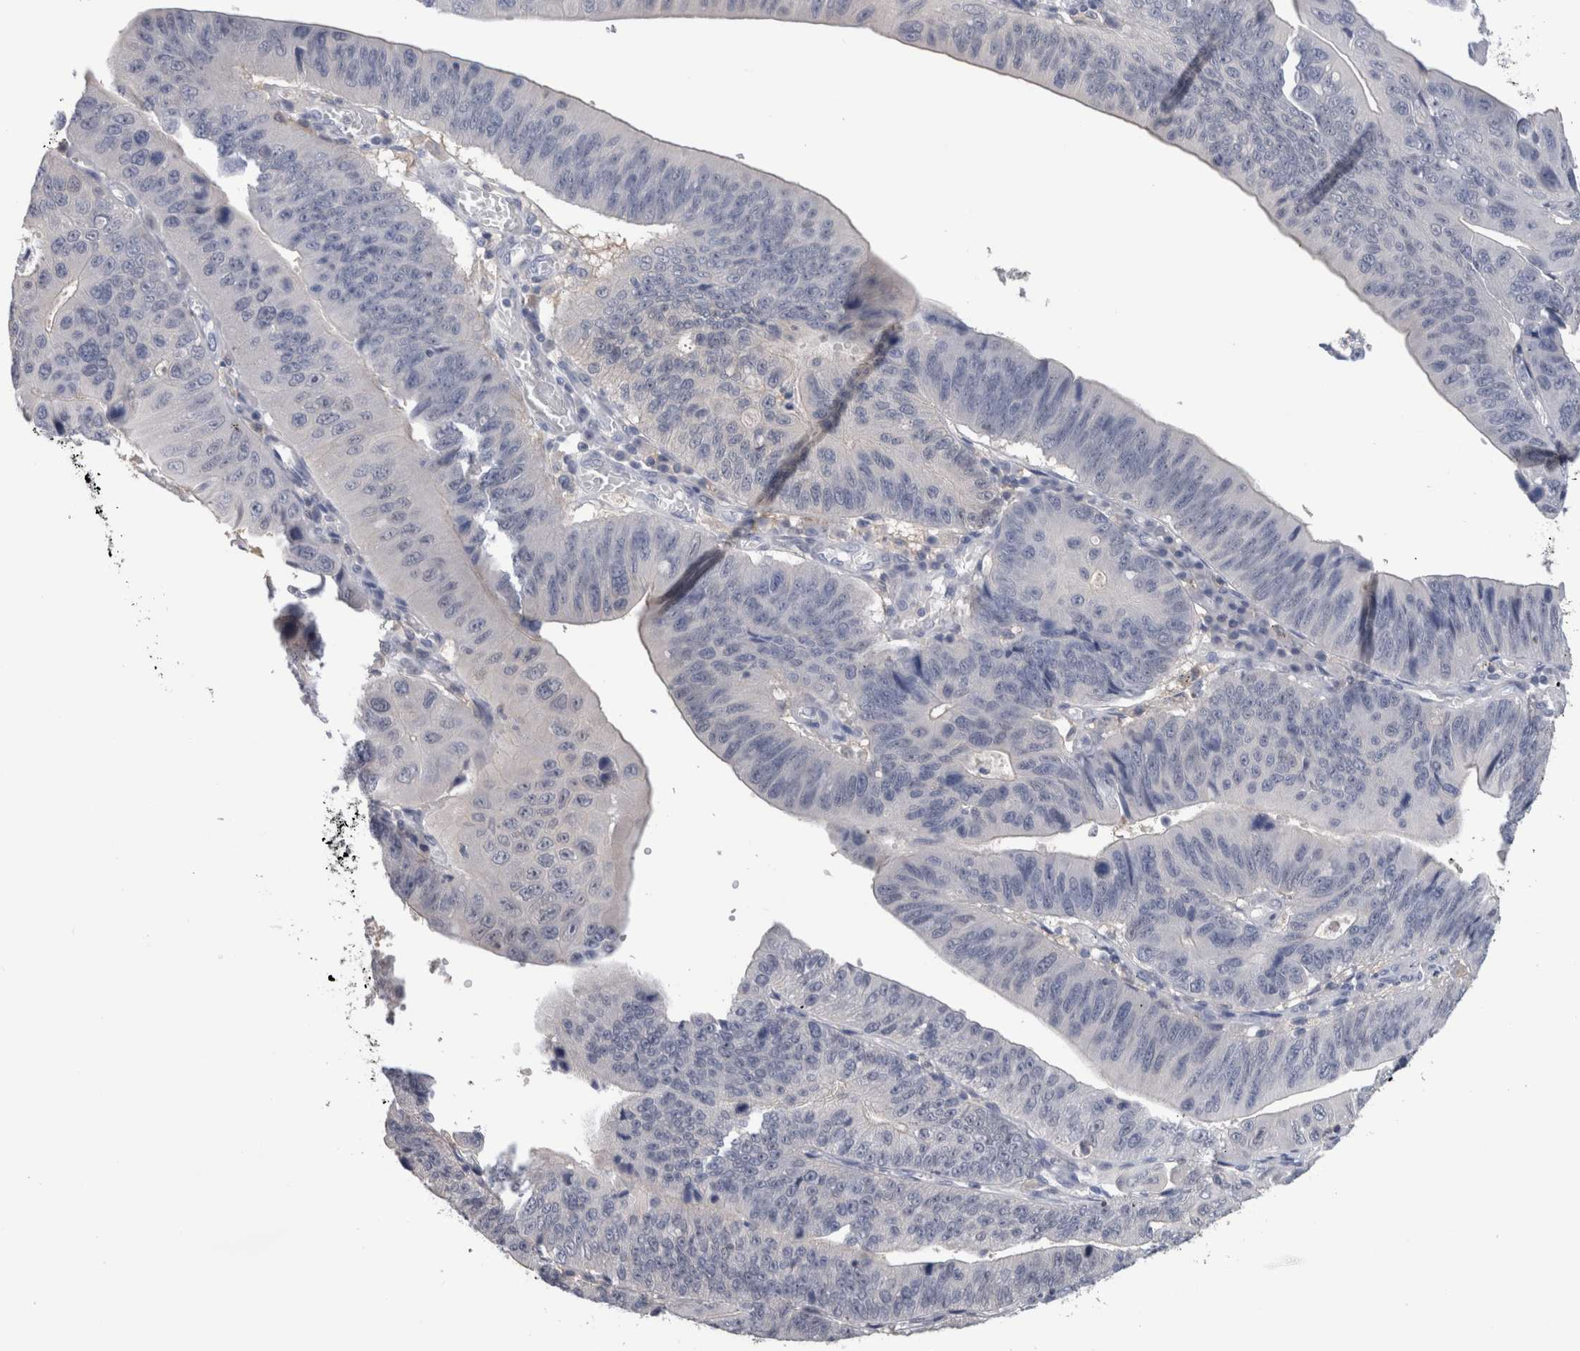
{"staining": {"intensity": "negative", "quantity": "none", "location": "none"}, "tissue": "stomach cancer", "cell_type": "Tumor cells", "image_type": "cancer", "snomed": [{"axis": "morphology", "description": "Adenocarcinoma, NOS"}, {"axis": "topography", "description": "Stomach"}], "caption": "DAB immunohistochemical staining of human stomach cancer (adenocarcinoma) shows no significant expression in tumor cells. The staining is performed using DAB brown chromogen with nuclei counter-stained in using hematoxylin.", "gene": "SCRN1", "patient": {"sex": "male", "age": 59}}